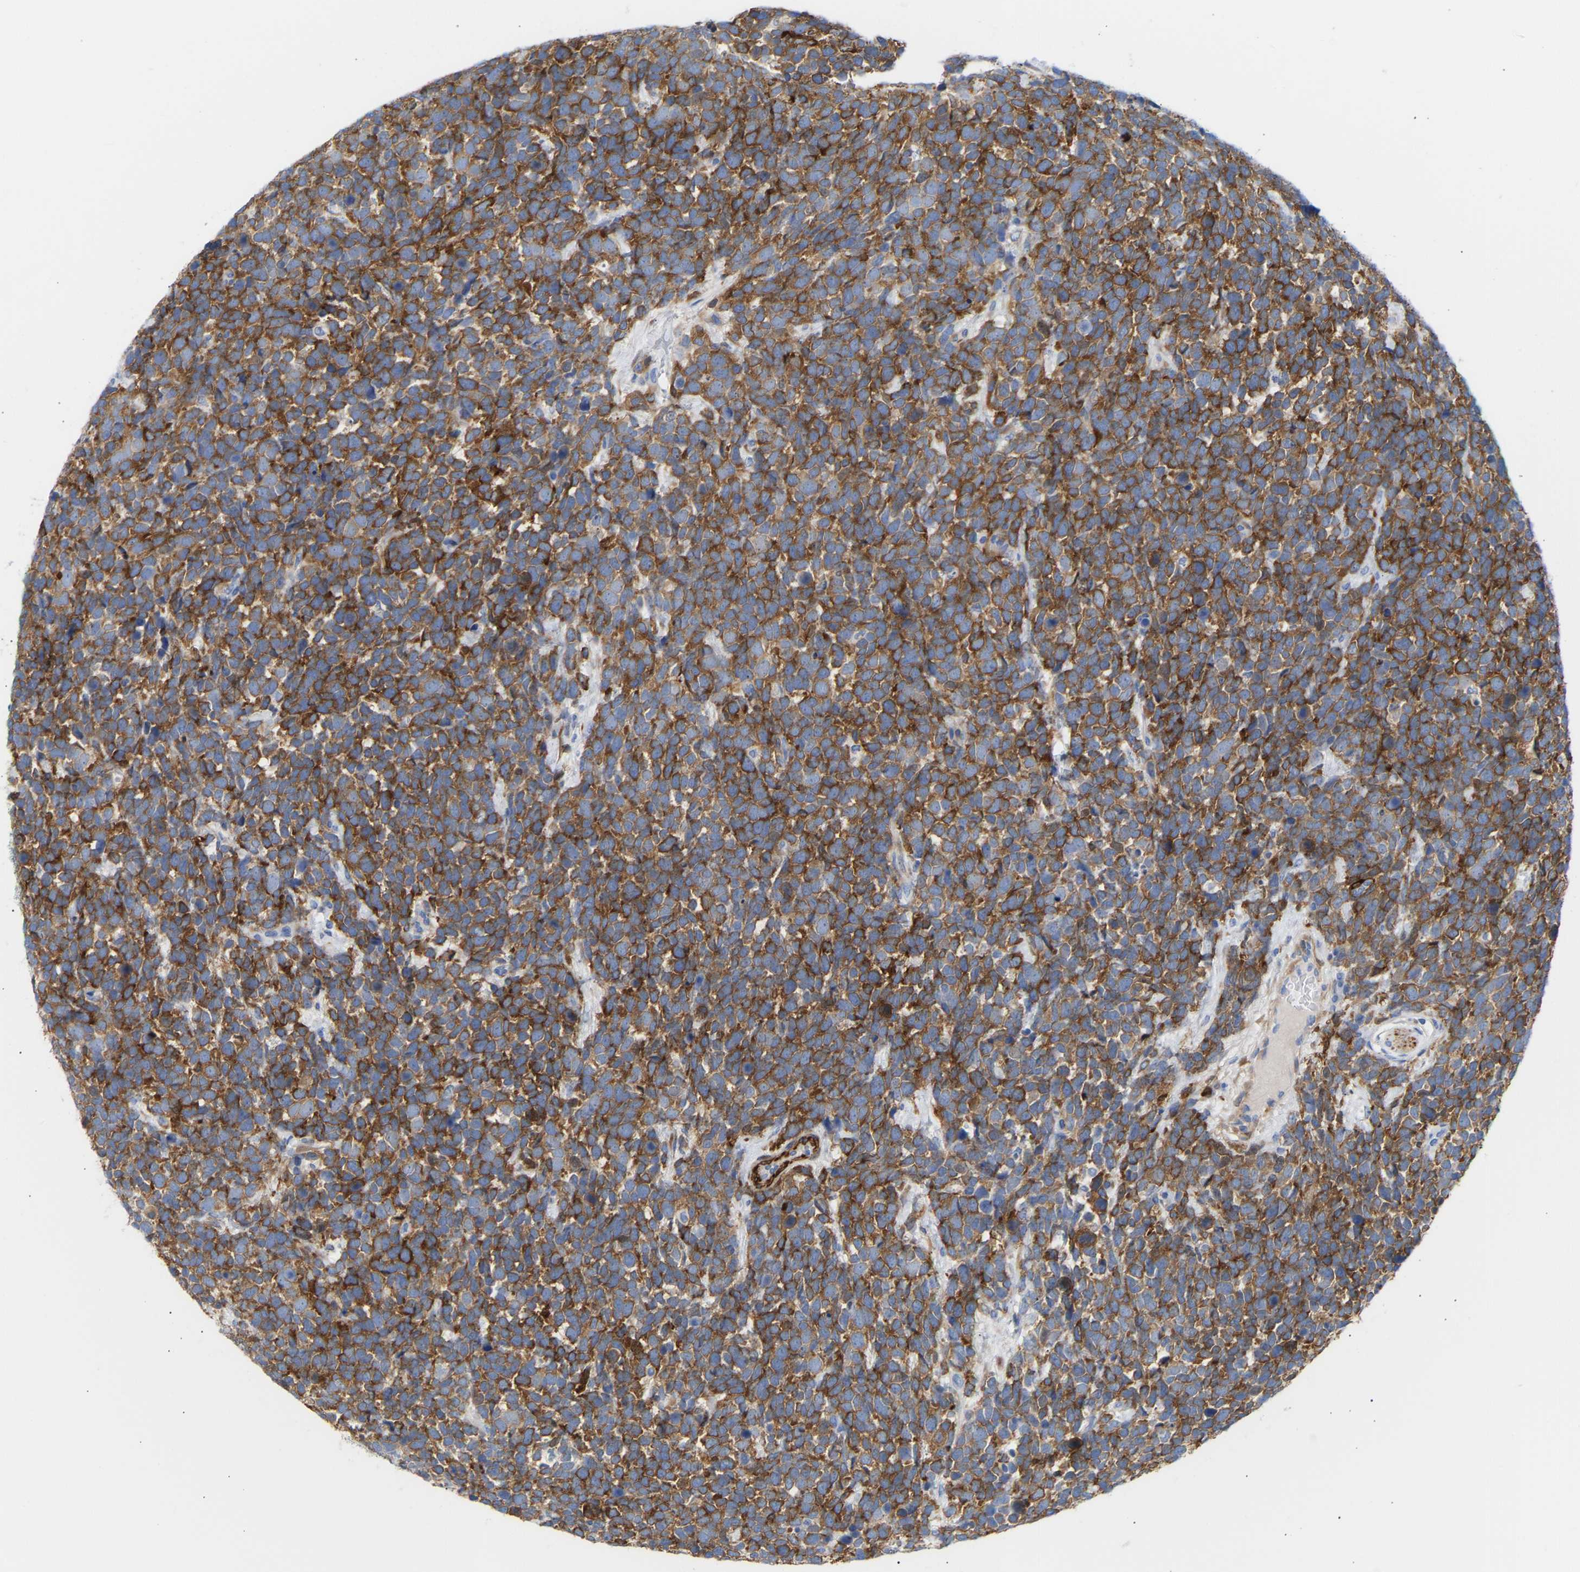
{"staining": {"intensity": "strong", "quantity": ">75%", "location": "cytoplasmic/membranous"}, "tissue": "urothelial cancer", "cell_type": "Tumor cells", "image_type": "cancer", "snomed": [{"axis": "morphology", "description": "Urothelial carcinoma, High grade"}, {"axis": "topography", "description": "Urinary bladder"}], "caption": "The immunohistochemical stain highlights strong cytoplasmic/membranous expression in tumor cells of urothelial cancer tissue. Using DAB (3,3'-diaminobenzidine) (brown) and hematoxylin (blue) stains, captured at high magnification using brightfield microscopy.", "gene": "AMPH", "patient": {"sex": "female", "age": 82}}